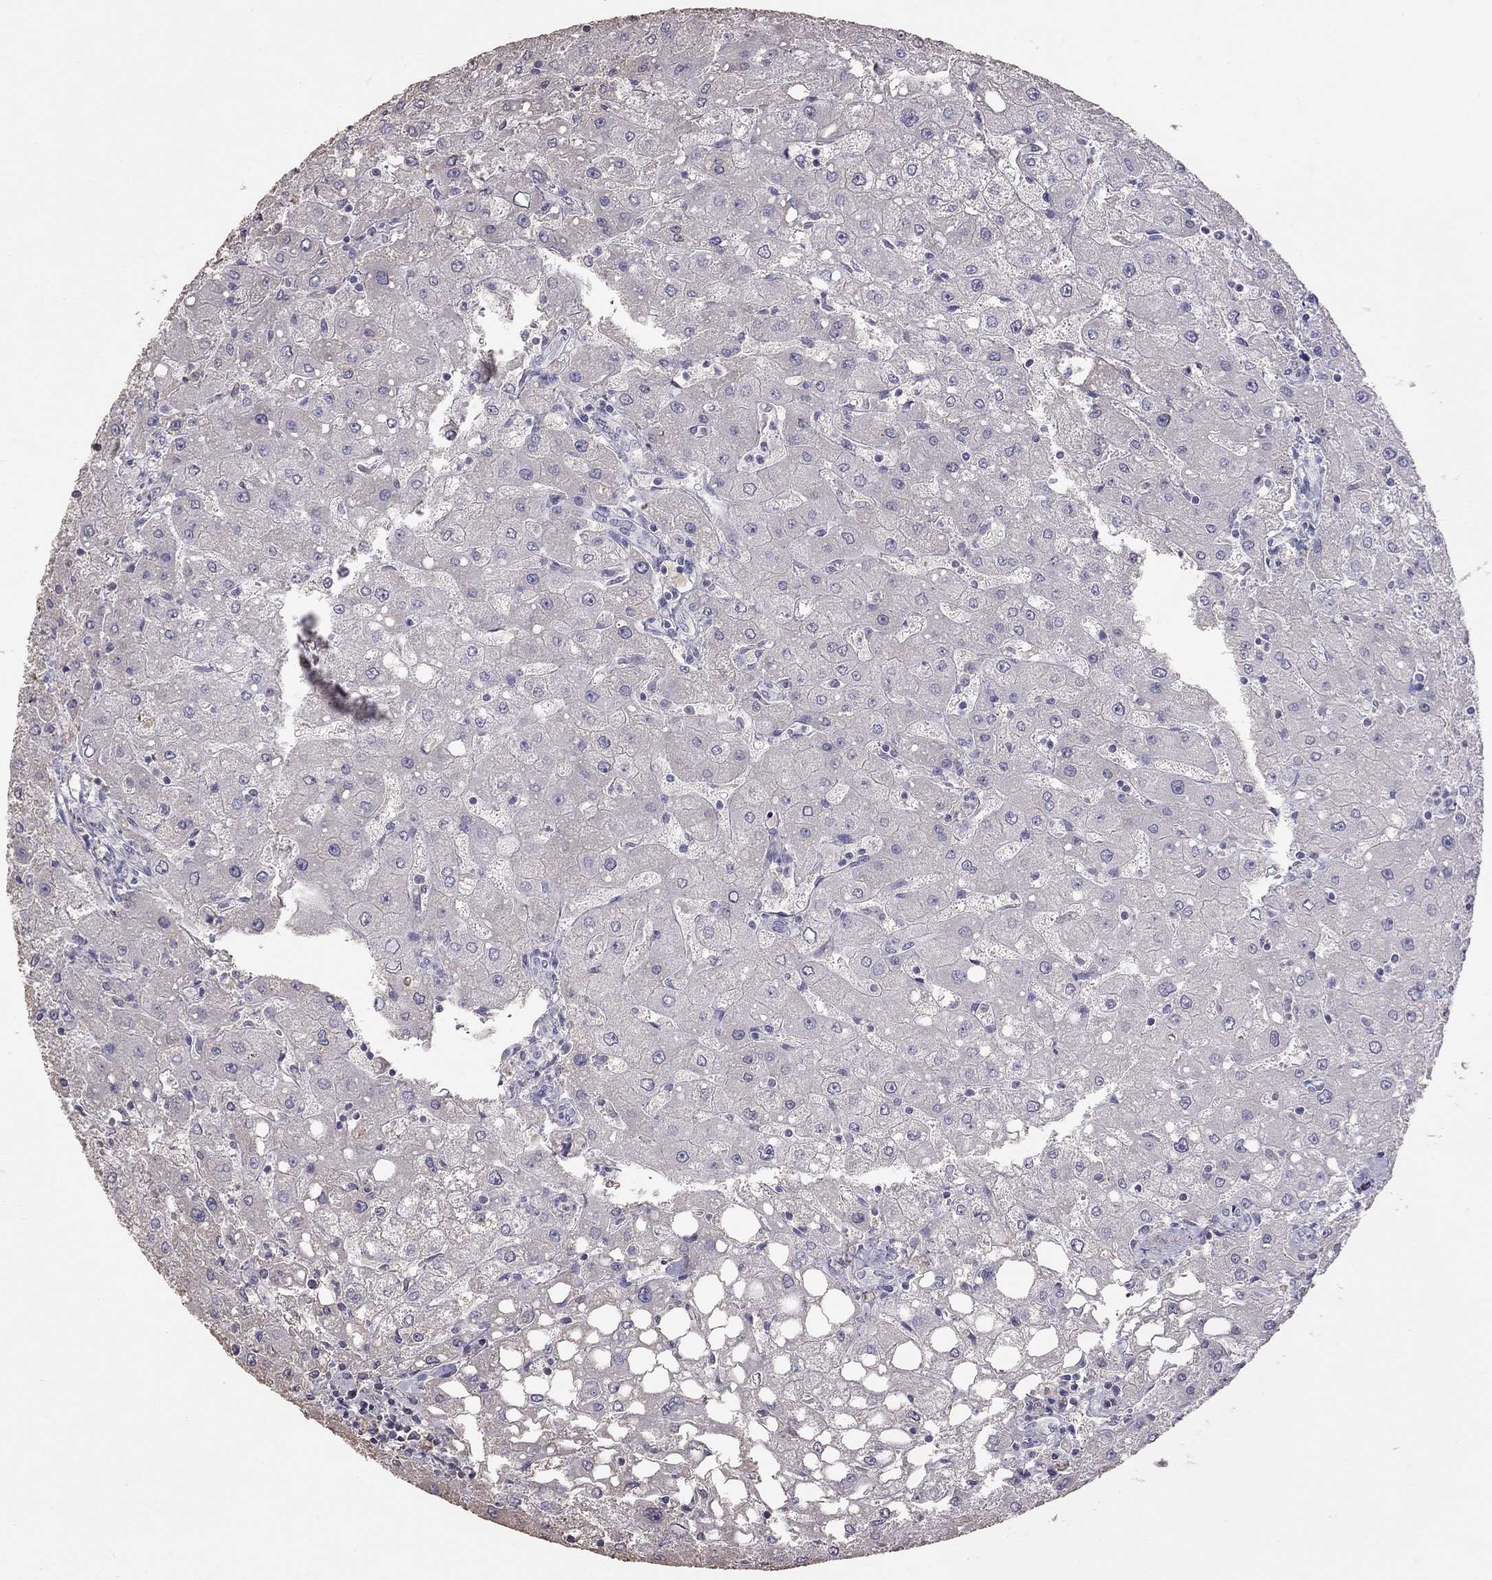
{"staining": {"intensity": "negative", "quantity": "none", "location": "none"}, "tissue": "liver", "cell_type": "Cholangiocytes", "image_type": "normal", "snomed": [{"axis": "morphology", "description": "Normal tissue, NOS"}, {"axis": "topography", "description": "Liver"}], "caption": "This is a micrograph of immunohistochemistry (IHC) staining of unremarkable liver, which shows no positivity in cholangiocytes.", "gene": "SUN3", "patient": {"sex": "female", "age": 53}}